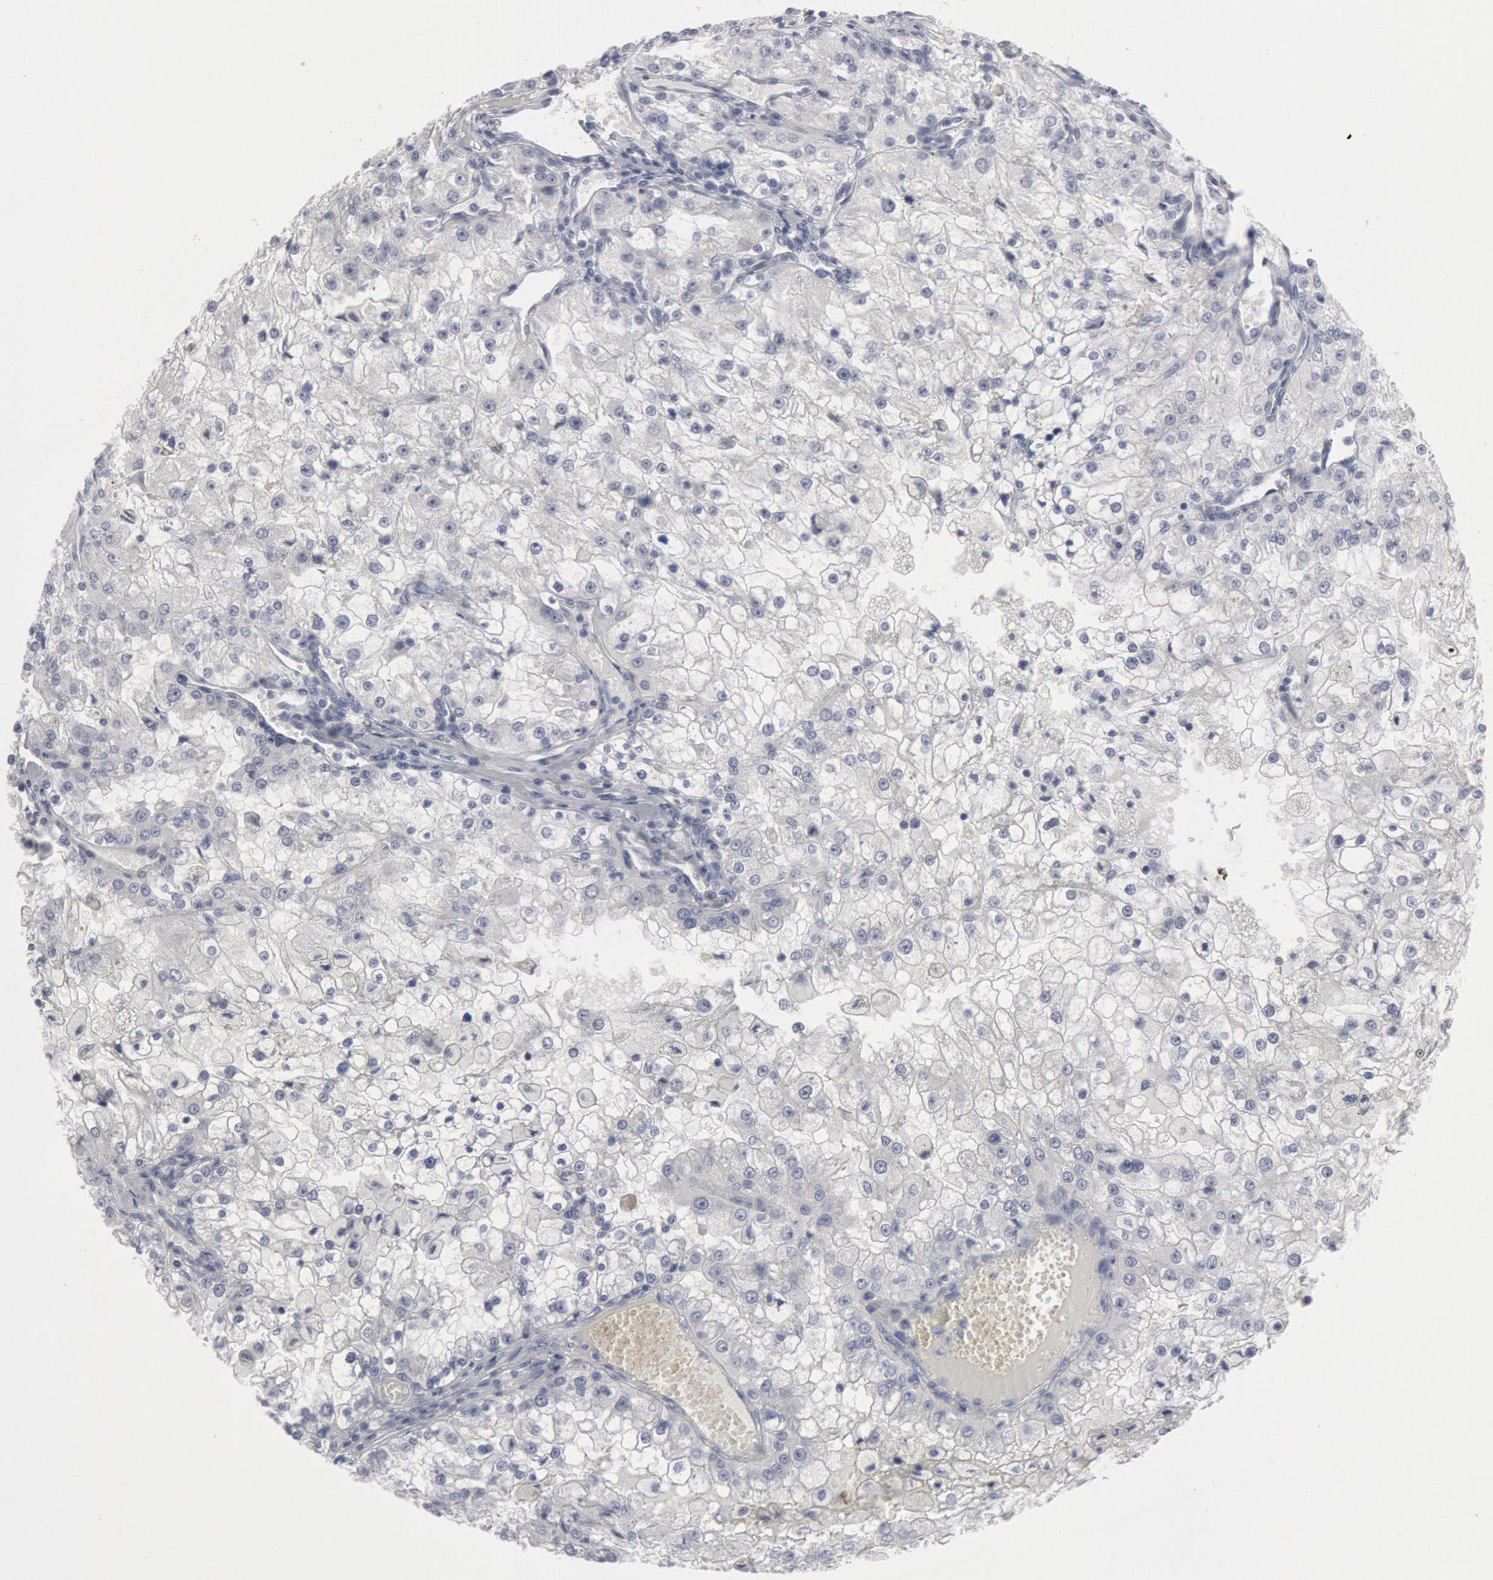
{"staining": {"intensity": "negative", "quantity": "none", "location": "none"}, "tissue": "renal cancer", "cell_type": "Tumor cells", "image_type": "cancer", "snomed": [{"axis": "morphology", "description": "Adenocarcinoma, NOS"}, {"axis": "topography", "description": "Kidney"}], "caption": "Immunohistochemistry of human renal cancer demonstrates no expression in tumor cells. The staining was performed using DAB (3,3'-diaminobenzidine) to visualize the protein expression in brown, while the nuclei were stained in blue with hematoxylin (Magnification: 20x).", "gene": "DMC1", "patient": {"sex": "female", "age": 74}}